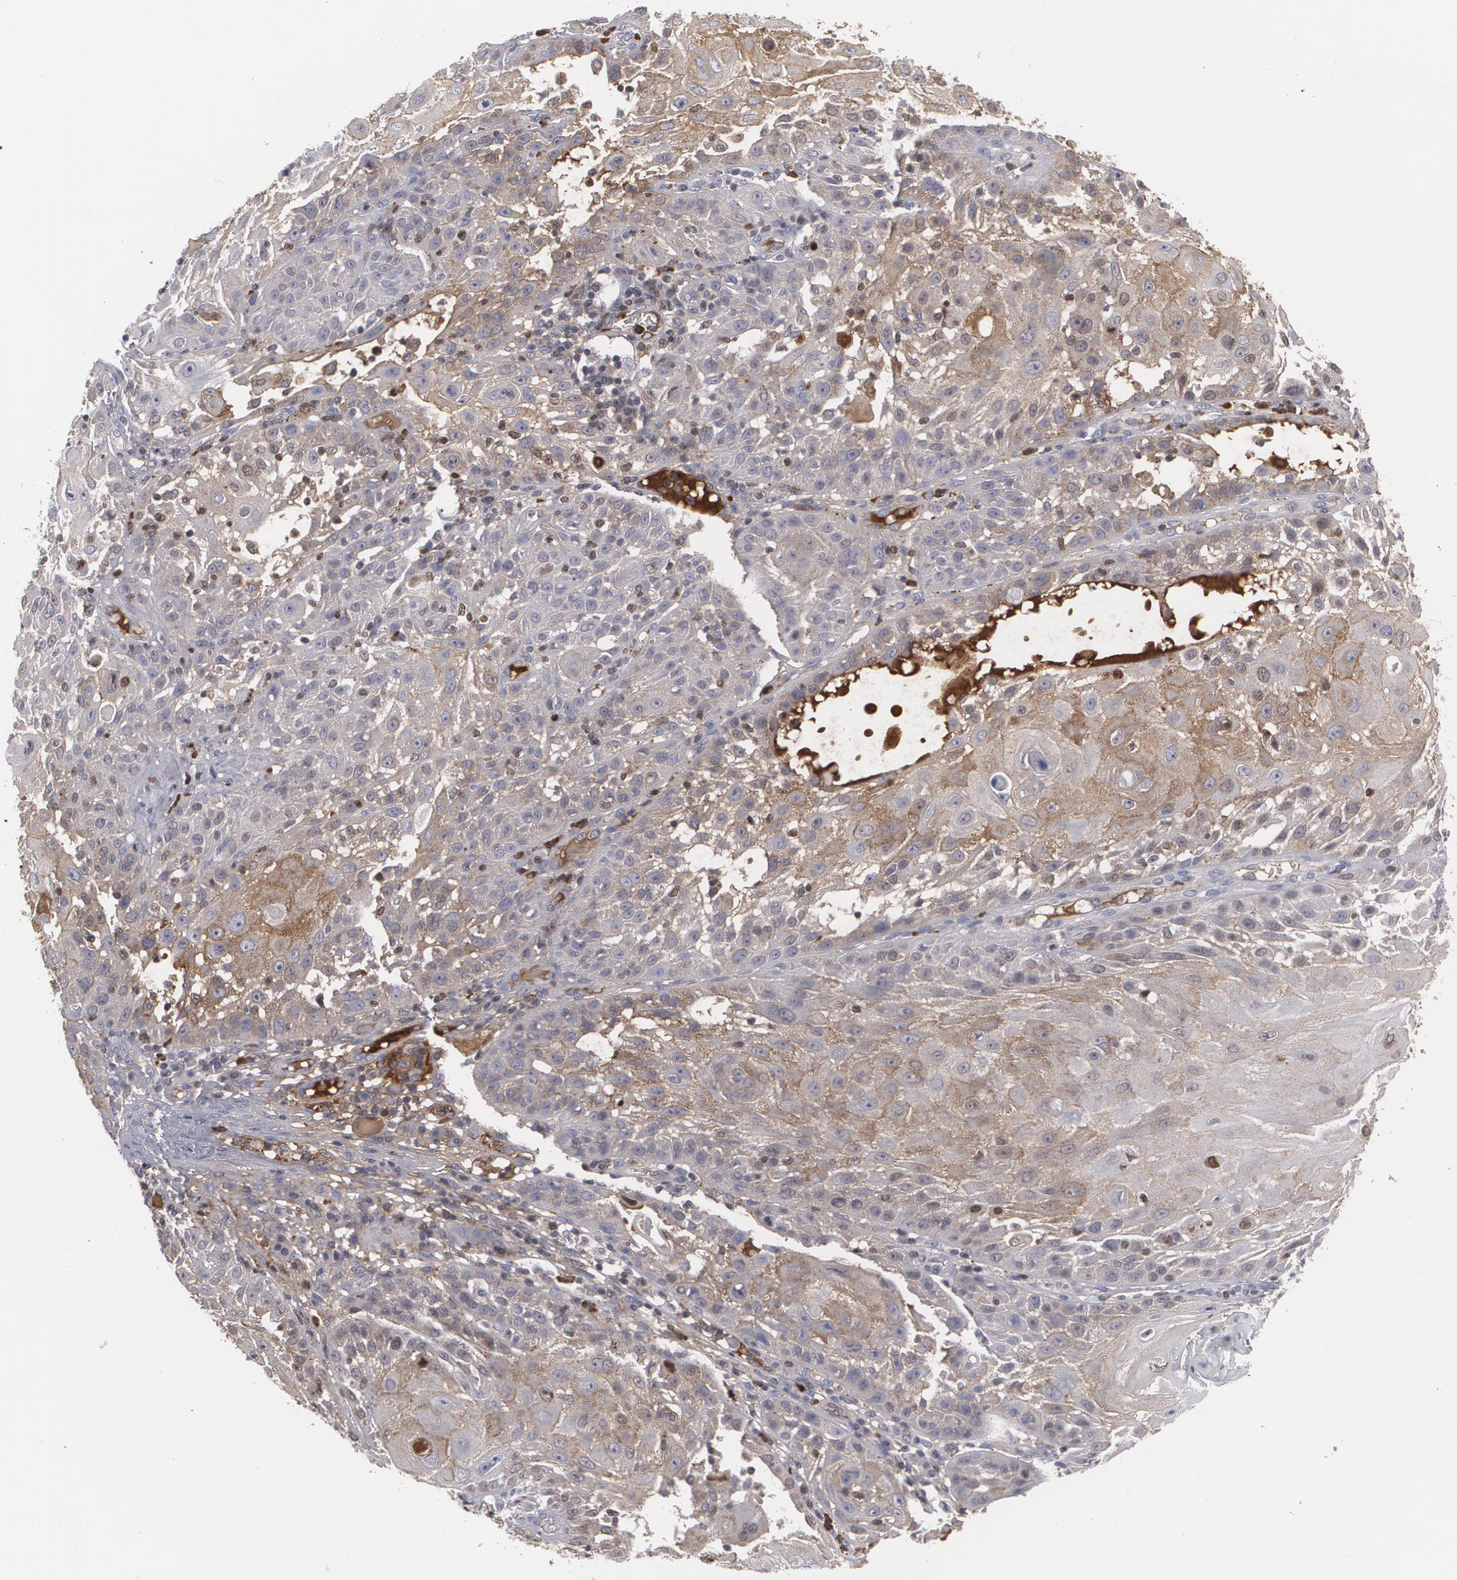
{"staining": {"intensity": "weak", "quantity": "<25%", "location": "cytoplasmic/membranous"}, "tissue": "skin cancer", "cell_type": "Tumor cells", "image_type": "cancer", "snomed": [{"axis": "morphology", "description": "Squamous cell carcinoma, NOS"}, {"axis": "topography", "description": "Skin"}], "caption": "Squamous cell carcinoma (skin) was stained to show a protein in brown. There is no significant expression in tumor cells.", "gene": "LRG1", "patient": {"sex": "female", "age": 89}}